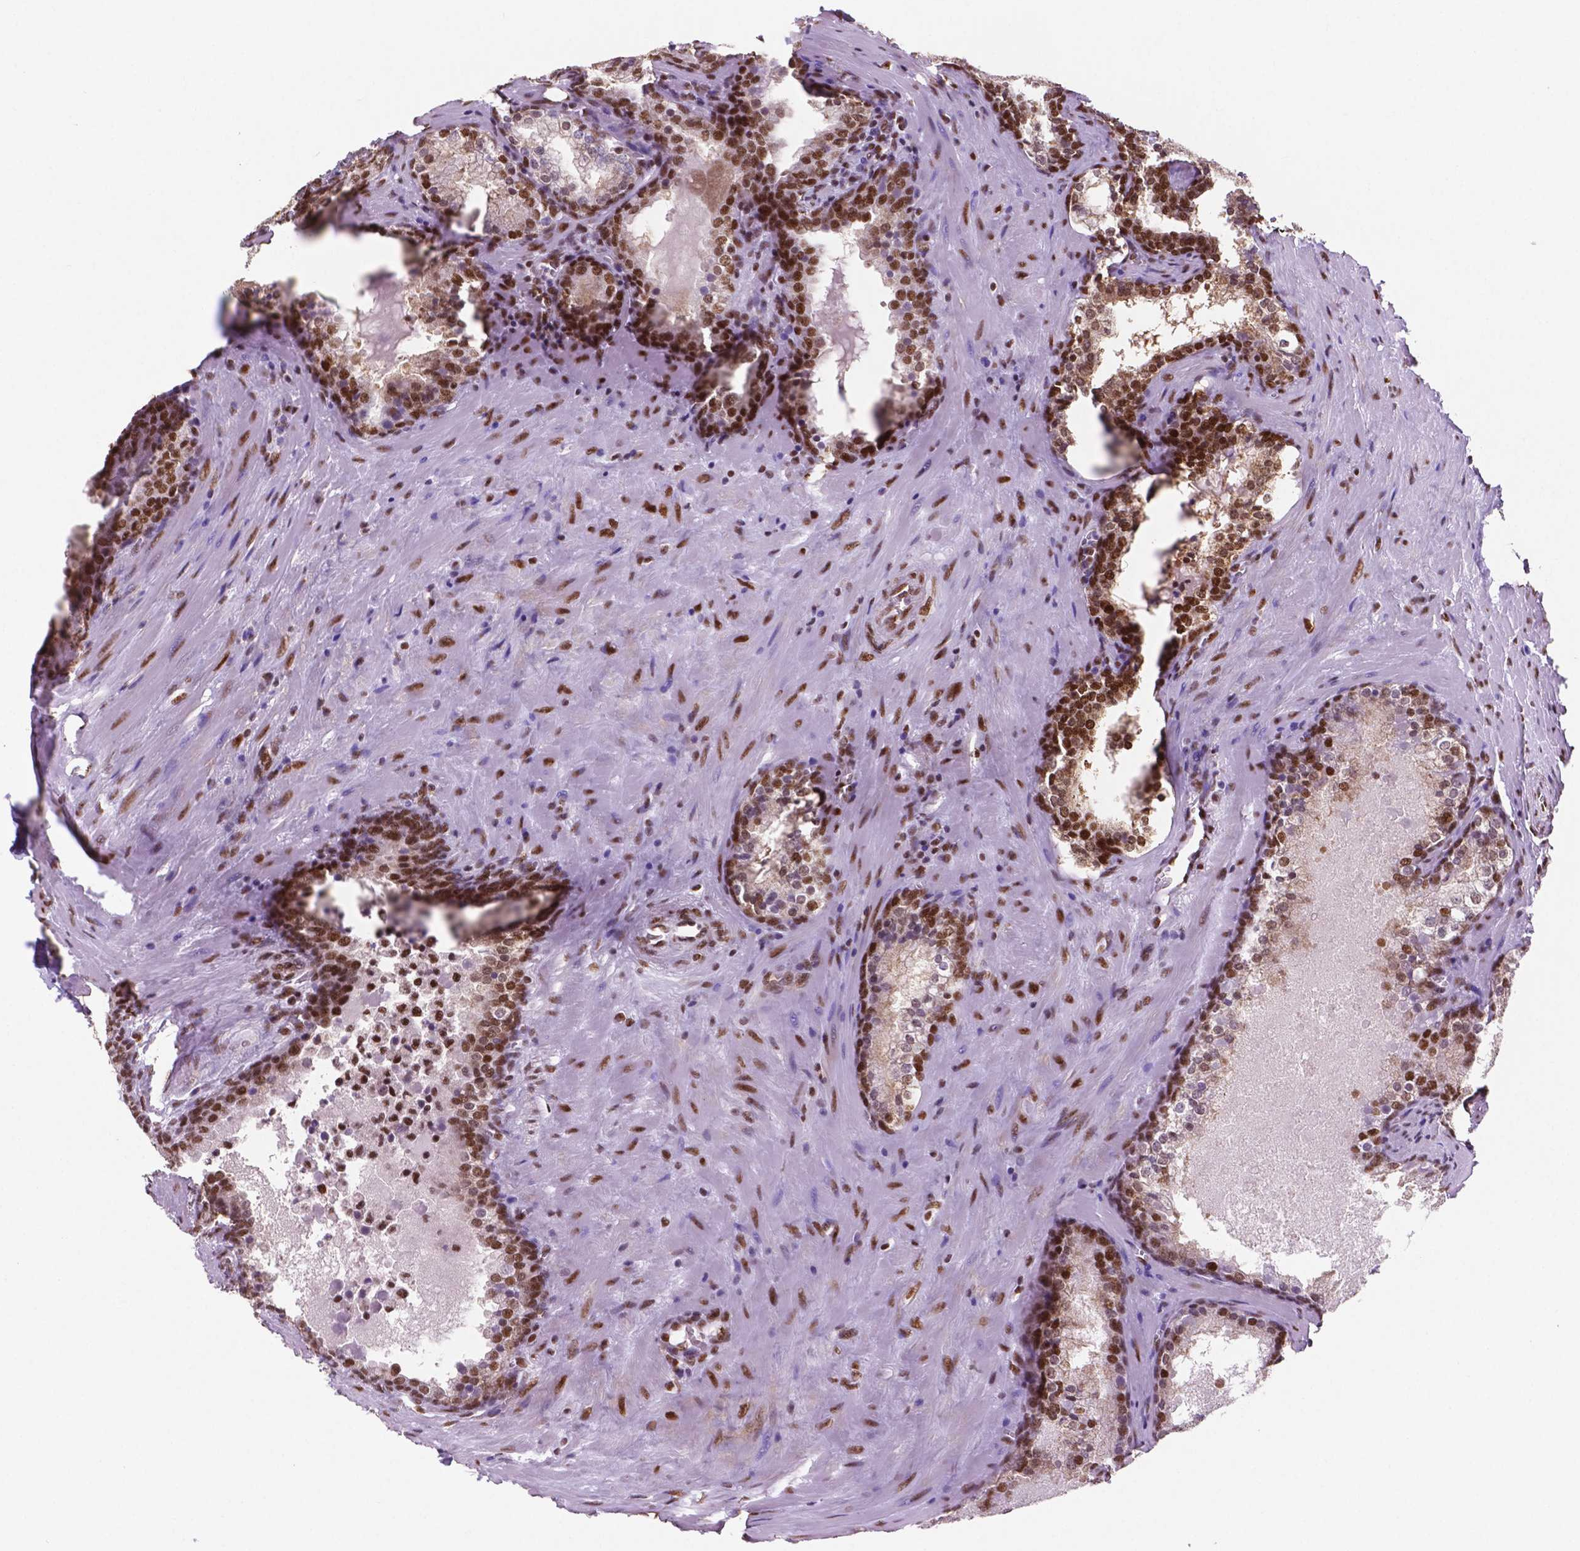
{"staining": {"intensity": "moderate", "quantity": "25%-75%", "location": "nuclear"}, "tissue": "prostate cancer", "cell_type": "Tumor cells", "image_type": "cancer", "snomed": [{"axis": "morphology", "description": "Adenocarcinoma, NOS"}, {"axis": "topography", "description": "Prostate and seminal vesicle, NOS"}], "caption": "The image exhibits staining of prostate adenocarcinoma, revealing moderate nuclear protein positivity (brown color) within tumor cells.", "gene": "MLH1", "patient": {"sex": "male", "age": 63}}